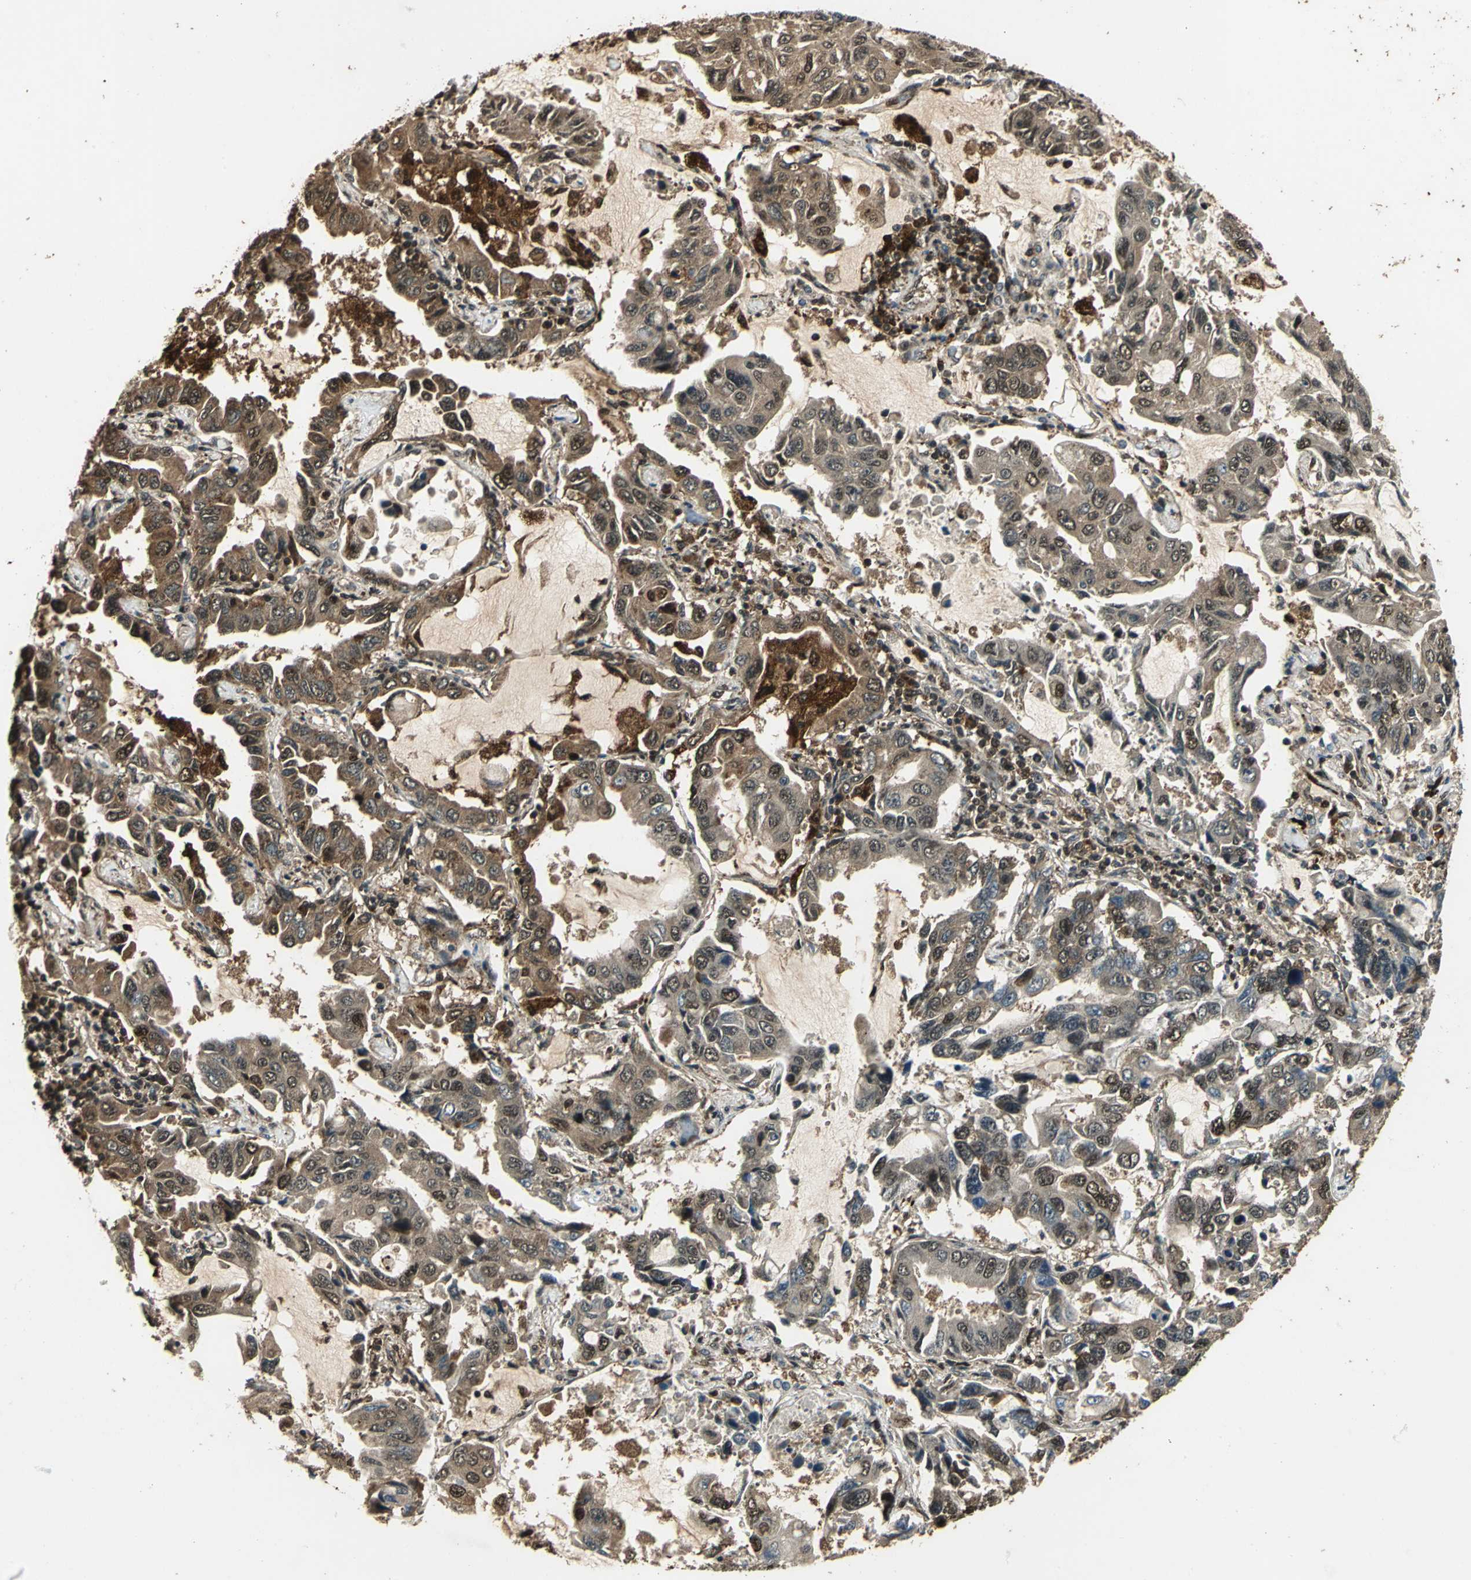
{"staining": {"intensity": "moderate", "quantity": ">75%", "location": "cytoplasmic/membranous,nuclear"}, "tissue": "lung cancer", "cell_type": "Tumor cells", "image_type": "cancer", "snomed": [{"axis": "morphology", "description": "Adenocarcinoma, NOS"}, {"axis": "topography", "description": "Lung"}], "caption": "Adenocarcinoma (lung) stained for a protein shows moderate cytoplasmic/membranous and nuclear positivity in tumor cells.", "gene": "PPP1R13L", "patient": {"sex": "male", "age": 64}}